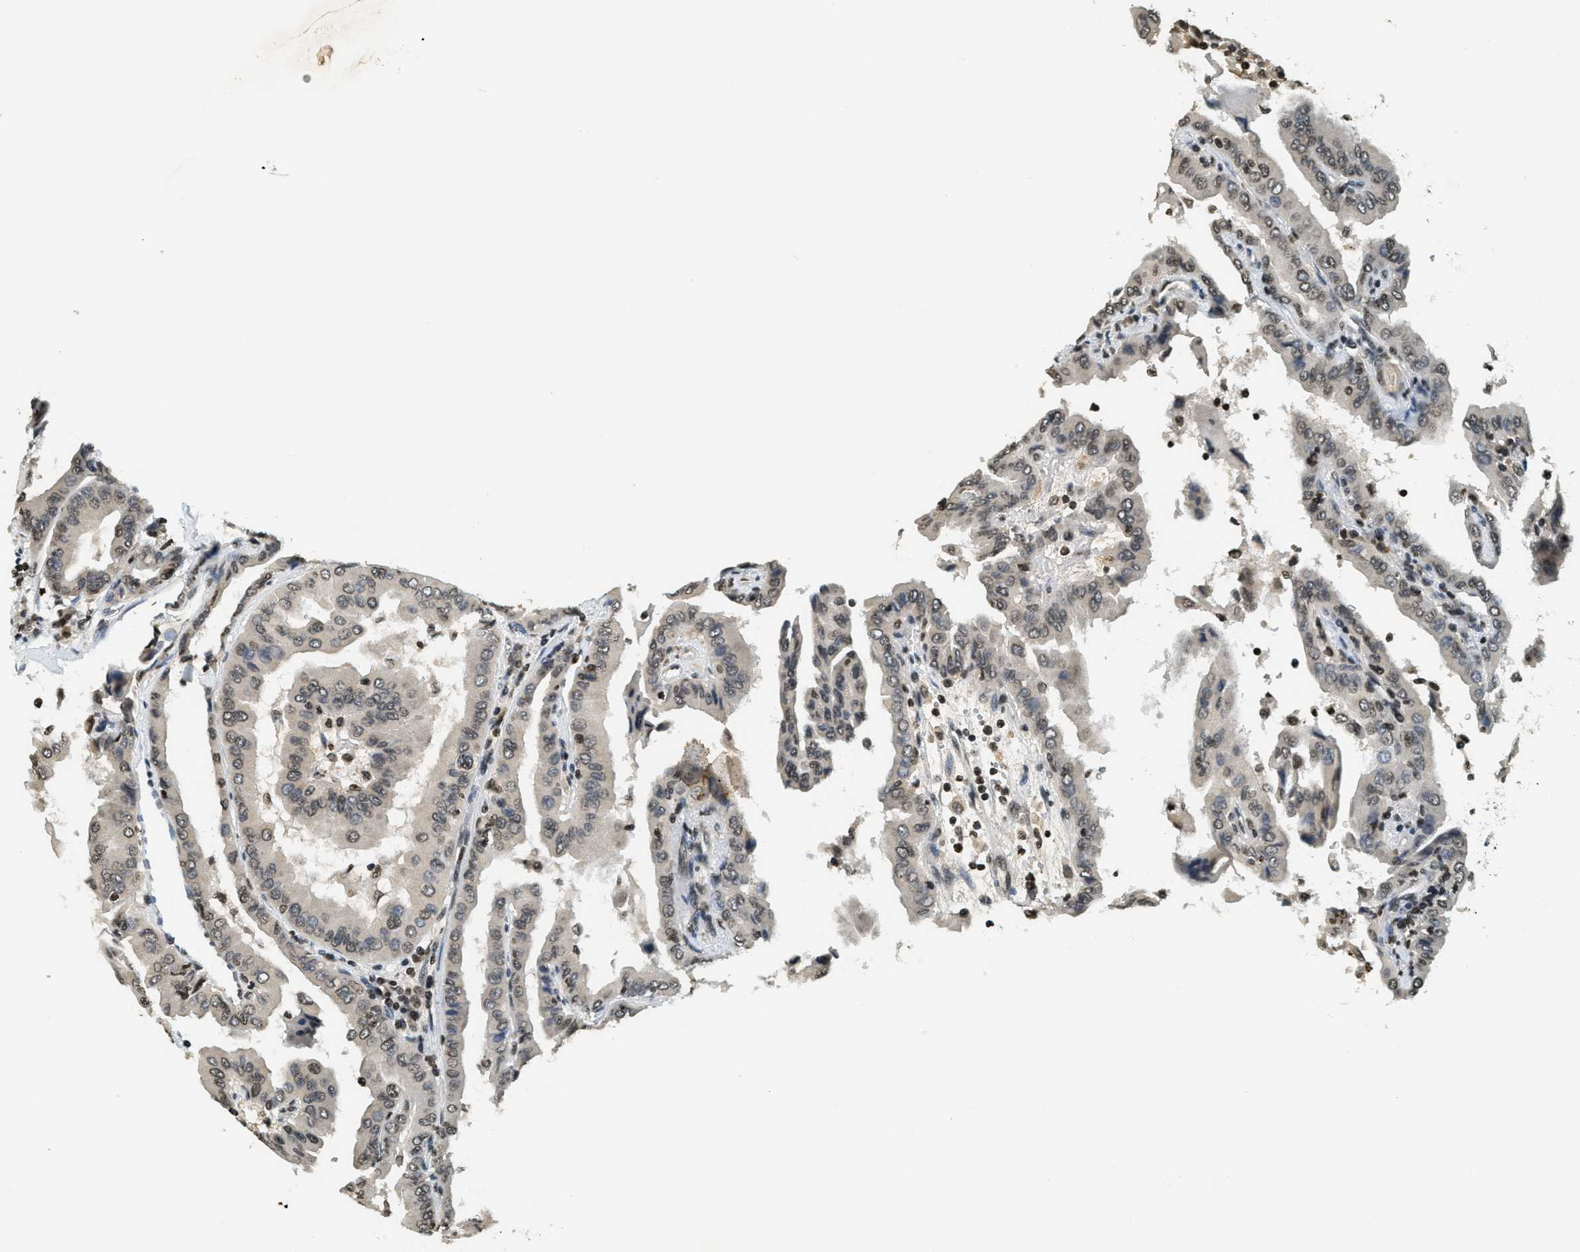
{"staining": {"intensity": "moderate", "quantity": "25%-75%", "location": "nuclear"}, "tissue": "thyroid cancer", "cell_type": "Tumor cells", "image_type": "cancer", "snomed": [{"axis": "morphology", "description": "Papillary adenocarcinoma, NOS"}, {"axis": "topography", "description": "Thyroid gland"}], "caption": "A medium amount of moderate nuclear expression is identified in approximately 25%-75% of tumor cells in thyroid cancer (papillary adenocarcinoma) tissue.", "gene": "LDB2", "patient": {"sex": "male", "age": 33}}